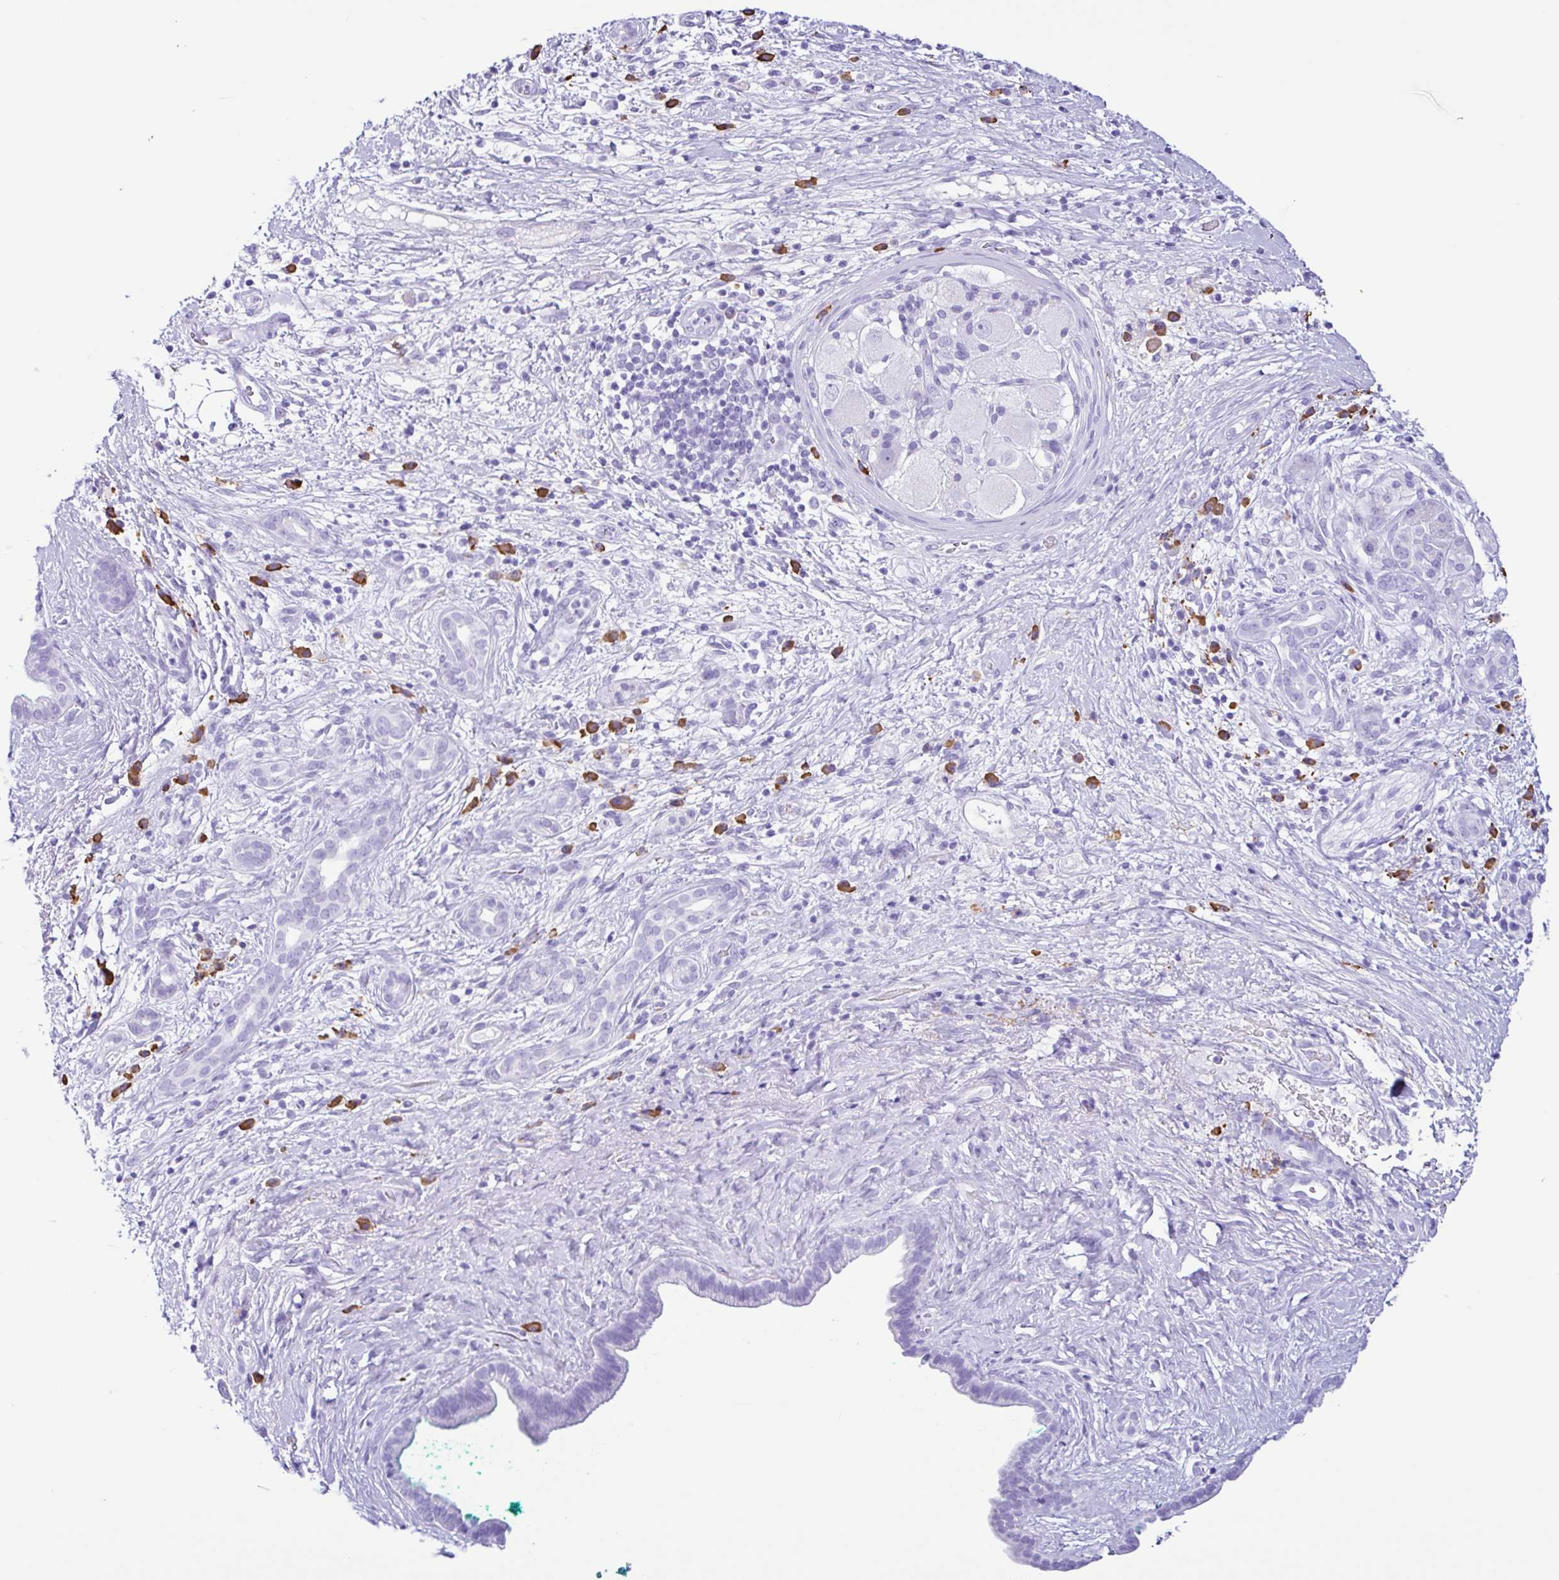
{"staining": {"intensity": "negative", "quantity": "none", "location": "none"}, "tissue": "pancreatic cancer", "cell_type": "Tumor cells", "image_type": "cancer", "snomed": [{"axis": "morphology", "description": "Adenocarcinoma, NOS"}, {"axis": "topography", "description": "Pancreas"}], "caption": "The histopathology image demonstrates no significant positivity in tumor cells of pancreatic cancer. (Brightfield microscopy of DAB immunohistochemistry (IHC) at high magnification).", "gene": "PIGF", "patient": {"sex": "male", "age": 78}}